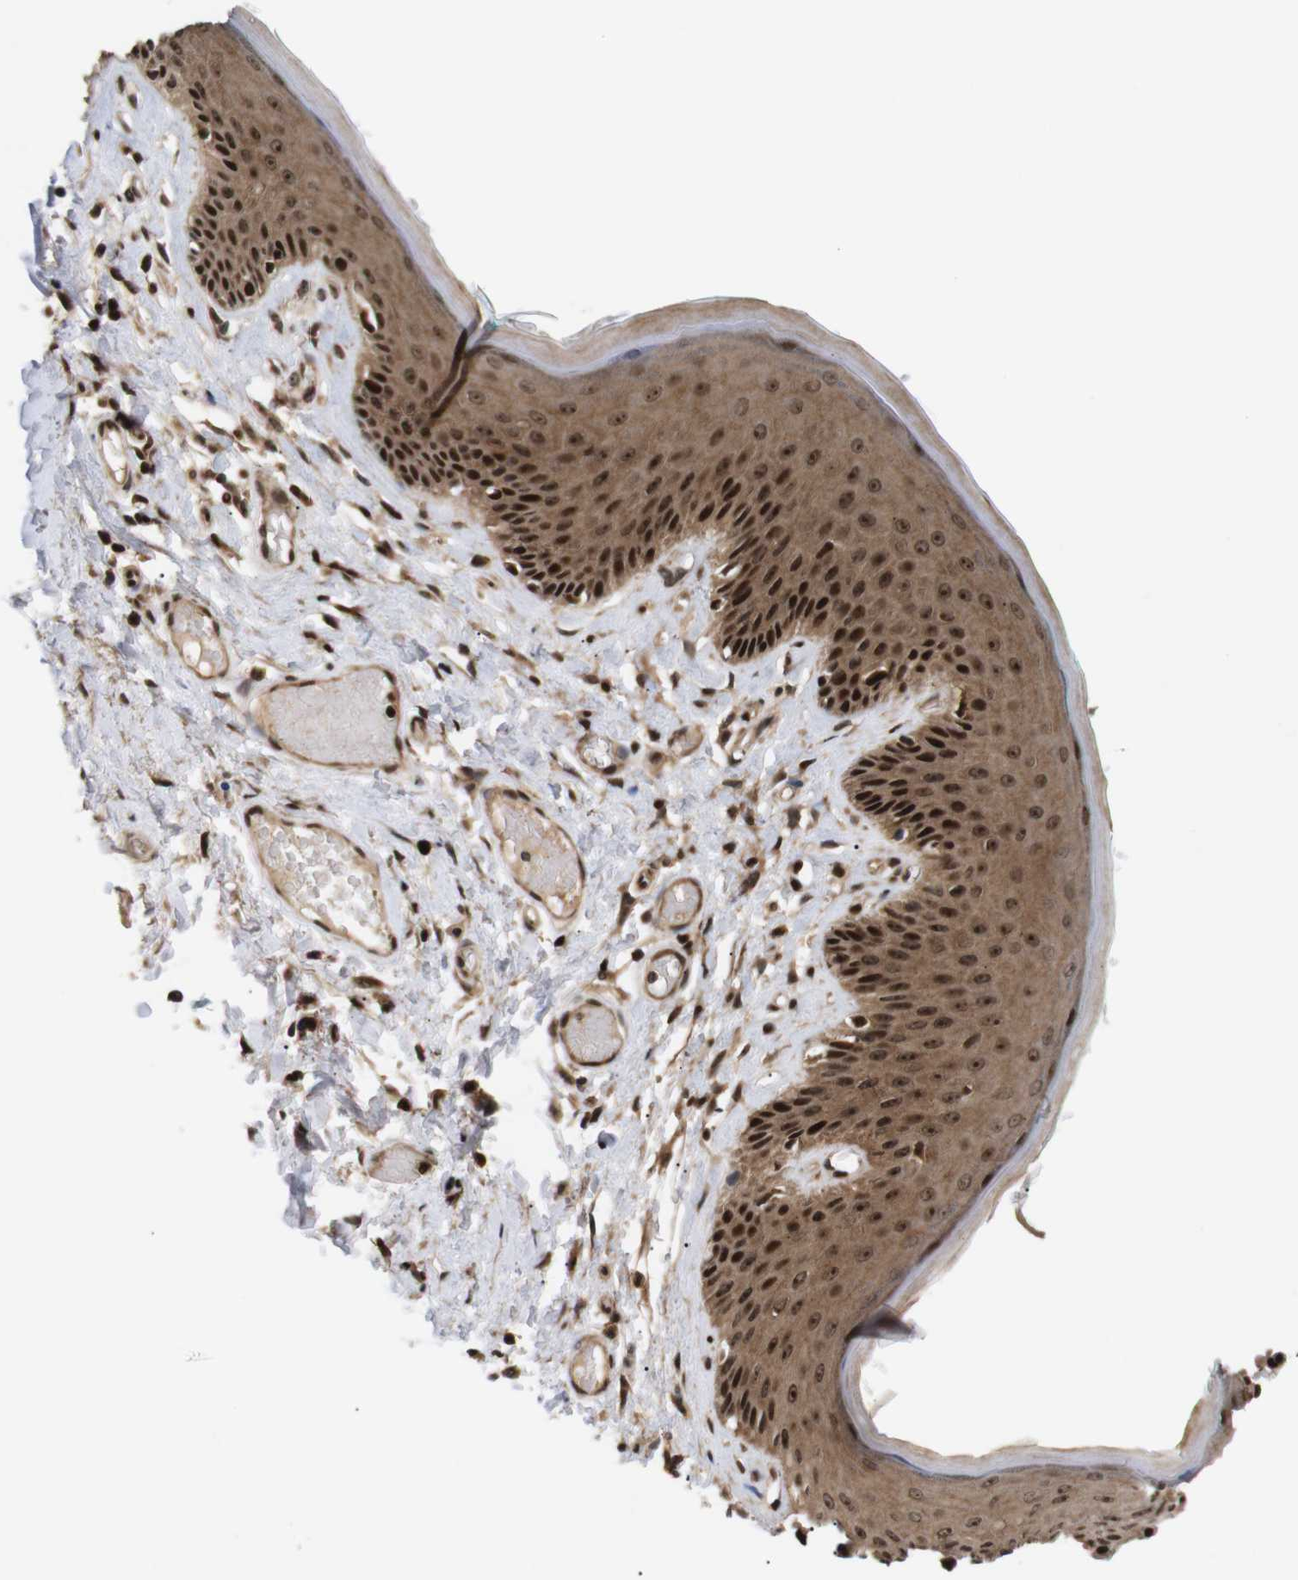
{"staining": {"intensity": "strong", "quantity": ">75%", "location": "cytoplasmic/membranous,nuclear"}, "tissue": "skin", "cell_type": "Epidermal cells", "image_type": "normal", "snomed": [{"axis": "morphology", "description": "Normal tissue, NOS"}, {"axis": "topography", "description": "Vulva"}], "caption": "The photomicrograph shows staining of benign skin, revealing strong cytoplasmic/membranous,nuclear protein positivity (brown color) within epidermal cells. The staining was performed using DAB, with brown indicating positive protein expression. Nuclei are stained blue with hematoxylin.", "gene": "KIF23", "patient": {"sex": "female", "age": 73}}